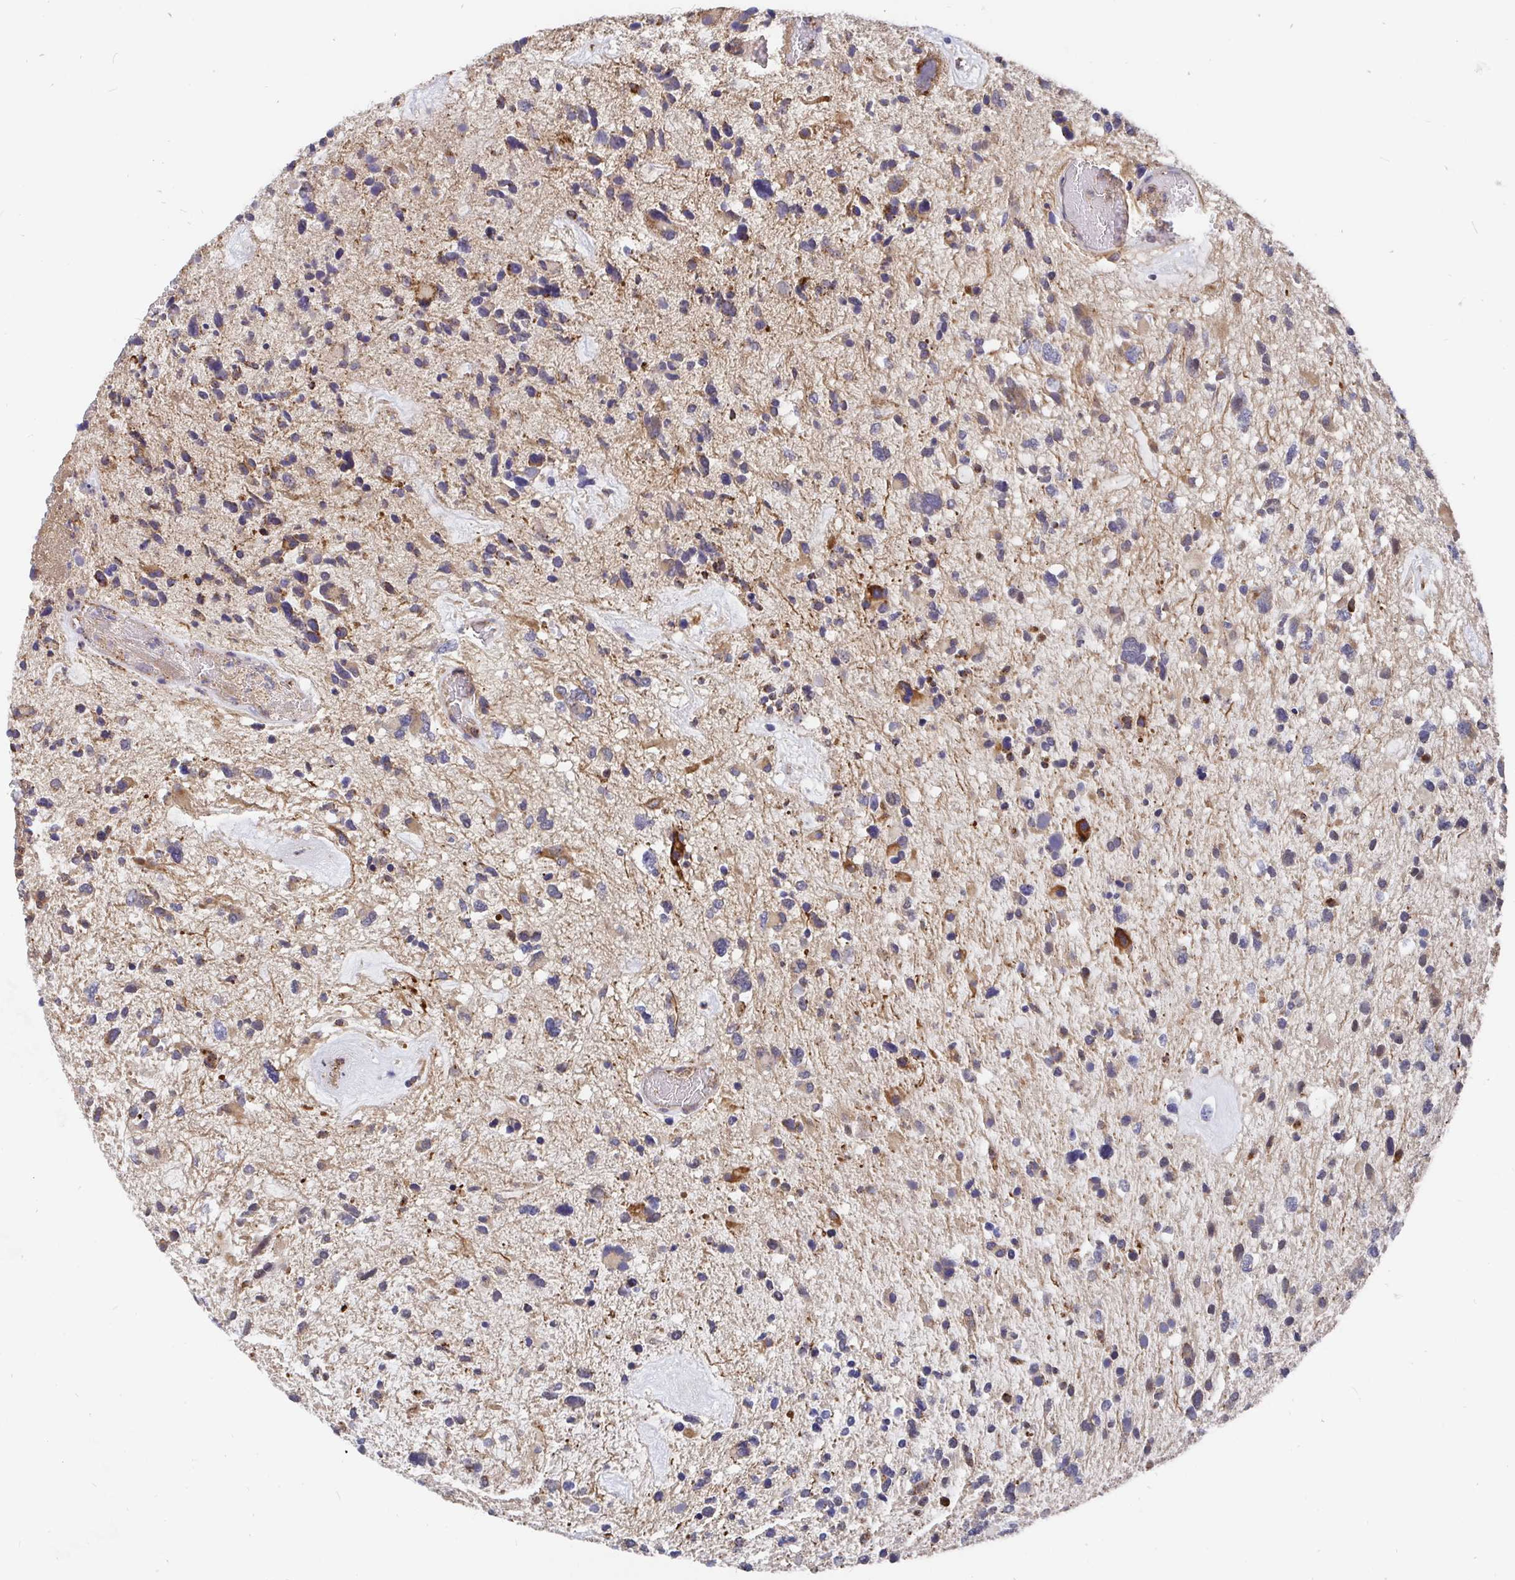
{"staining": {"intensity": "moderate", "quantity": "<25%", "location": "cytoplasmic/membranous"}, "tissue": "glioma", "cell_type": "Tumor cells", "image_type": "cancer", "snomed": [{"axis": "morphology", "description": "Glioma, malignant, High grade"}, {"axis": "topography", "description": "Brain"}], "caption": "Glioma stained for a protein (brown) shows moderate cytoplasmic/membranous positive expression in about <25% of tumor cells.", "gene": "PDF", "patient": {"sex": "female", "age": 11}}